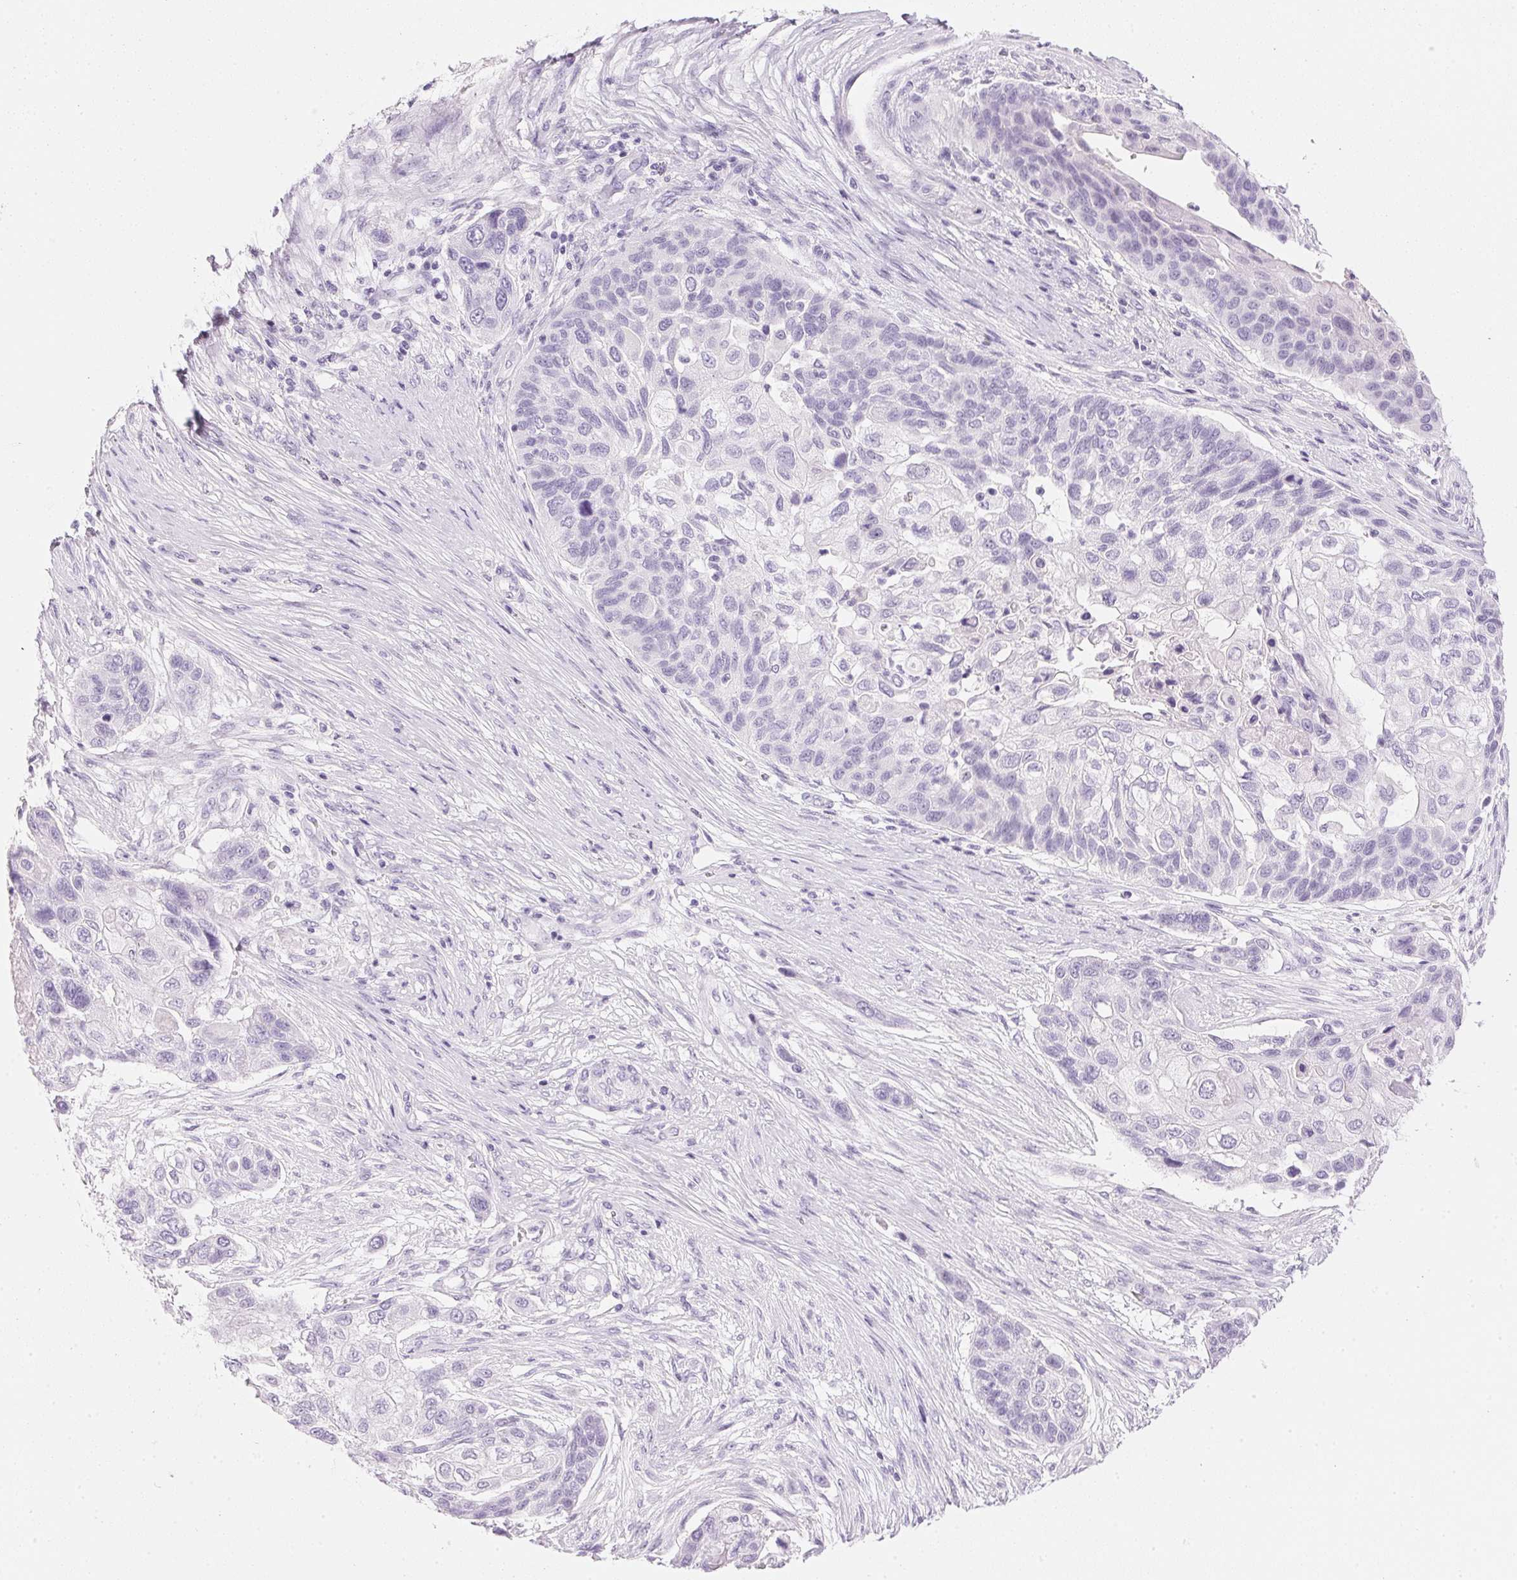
{"staining": {"intensity": "negative", "quantity": "none", "location": "none"}, "tissue": "lung cancer", "cell_type": "Tumor cells", "image_type": "cancer", "snomed": [{"axis": "morphology", "description": "Squamous cell carcinoma, NOS"}, {"axis": "topography", "description": "Lung"}], "caption": "Tumor cells are negative for brown protein staining in lung cancer (squamous cell carcinoma). (DAB (3,3'-diaminobenzidine) IHC visualized using brightfield microscopy, high magnification).", "gene": "IGFBP1", "patient": {"sex": "male", "age": 69}}